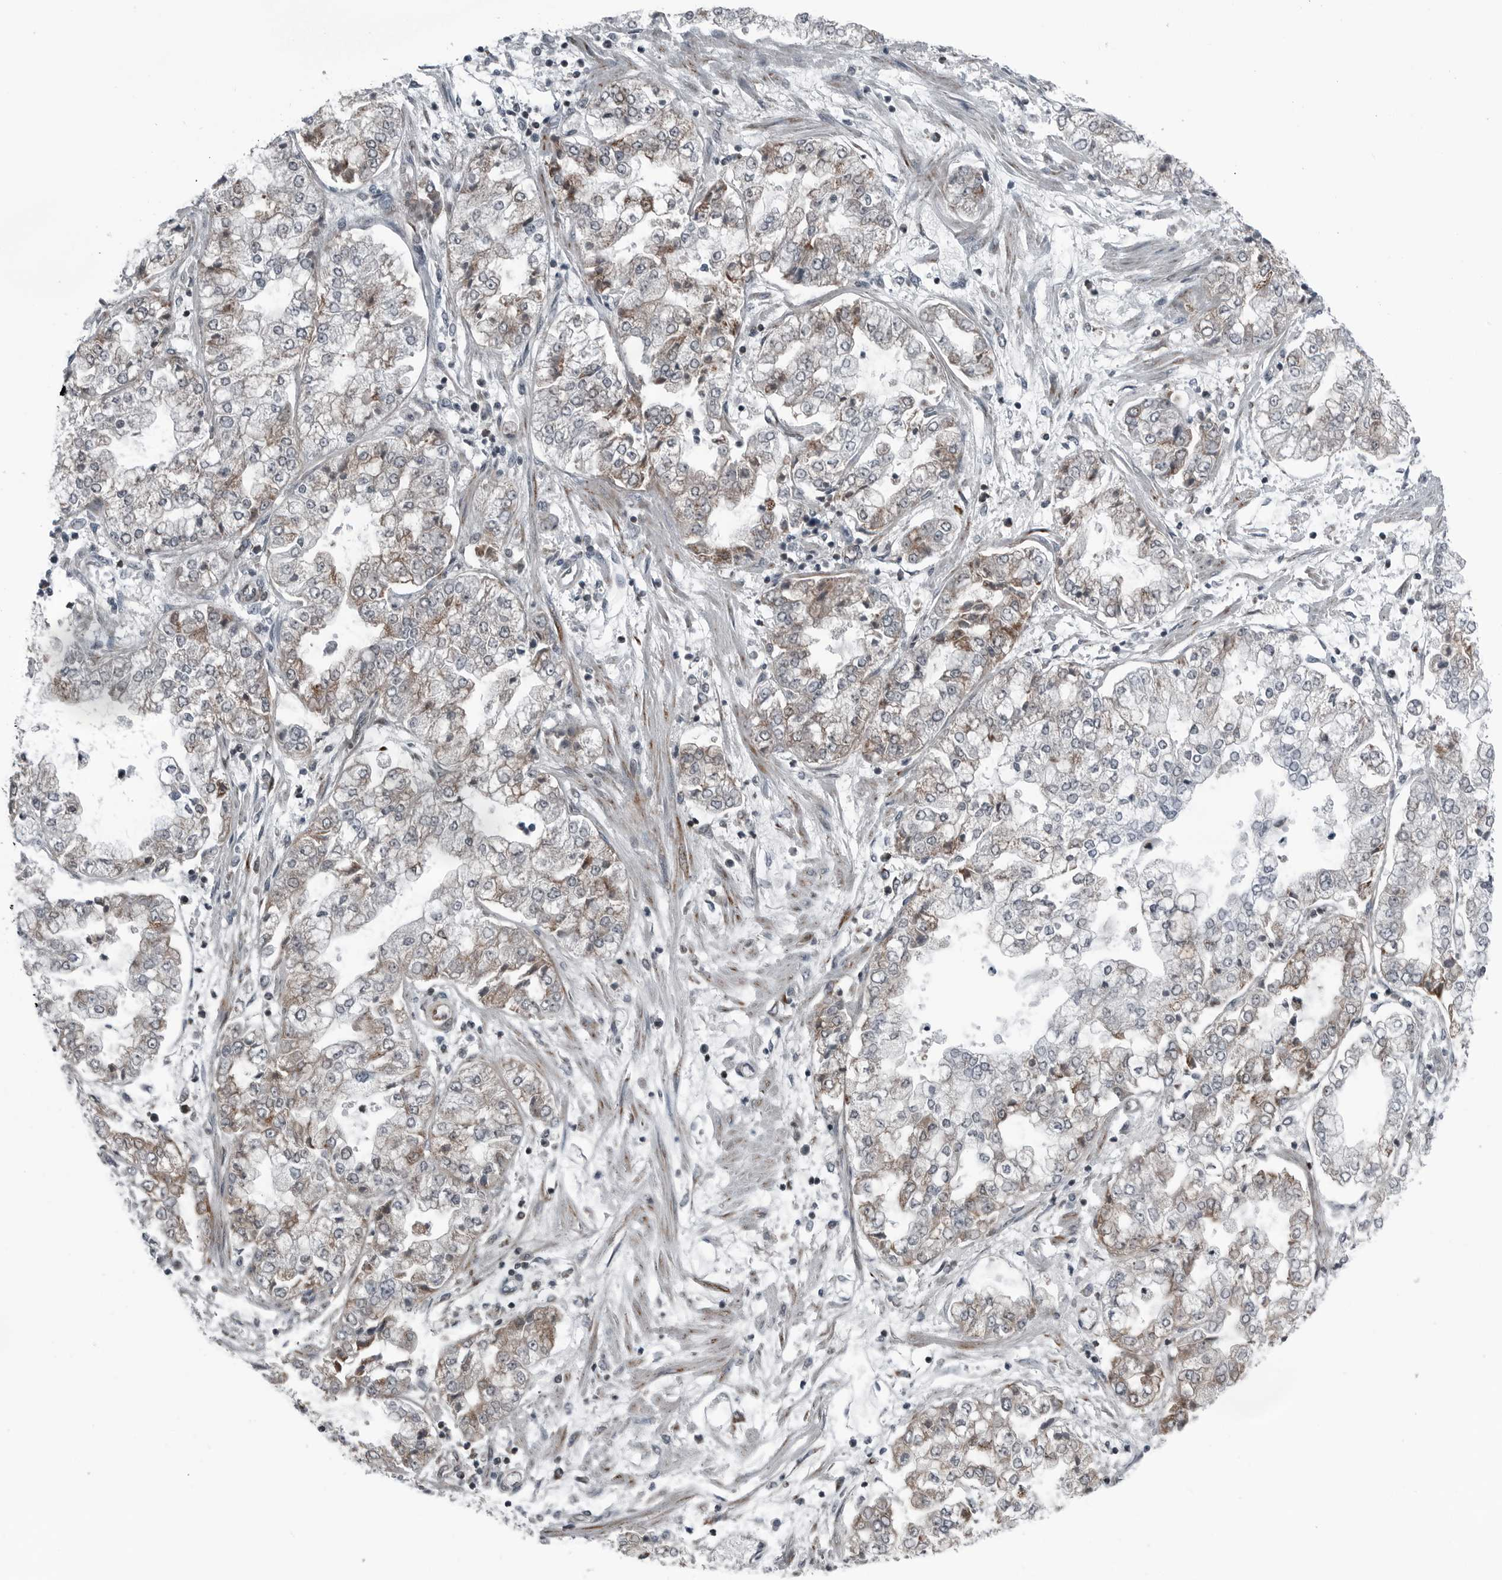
{"staining": {"intensity": "weak", "quantity": "25%-75%", "location": "cytoplasmic/membranous"}, "tissue": "stomach cancer", "cell_type": "Tumor cells", "image_type": "cancer", "snomed": [{"axis": "morphology", "description": "Adenocarcinoma, NOS"}, {"axis": "topography", "description": "Stomach"}], "caption": "IHC (DAB (3,3'-diaminobenzidine)) staining of stomach adenocarcinoma reveals weak cytoplasmic/membranous protein positivity in approximately 25%-75% of tumor cells. The staining was performed using DAB to visualize the protein expression in brown, while the nuclei were stained in blue with hematoxylin (Magnification: 20x).", "gene": "GAK", "patient": {"sex": "male", "age": 76}}